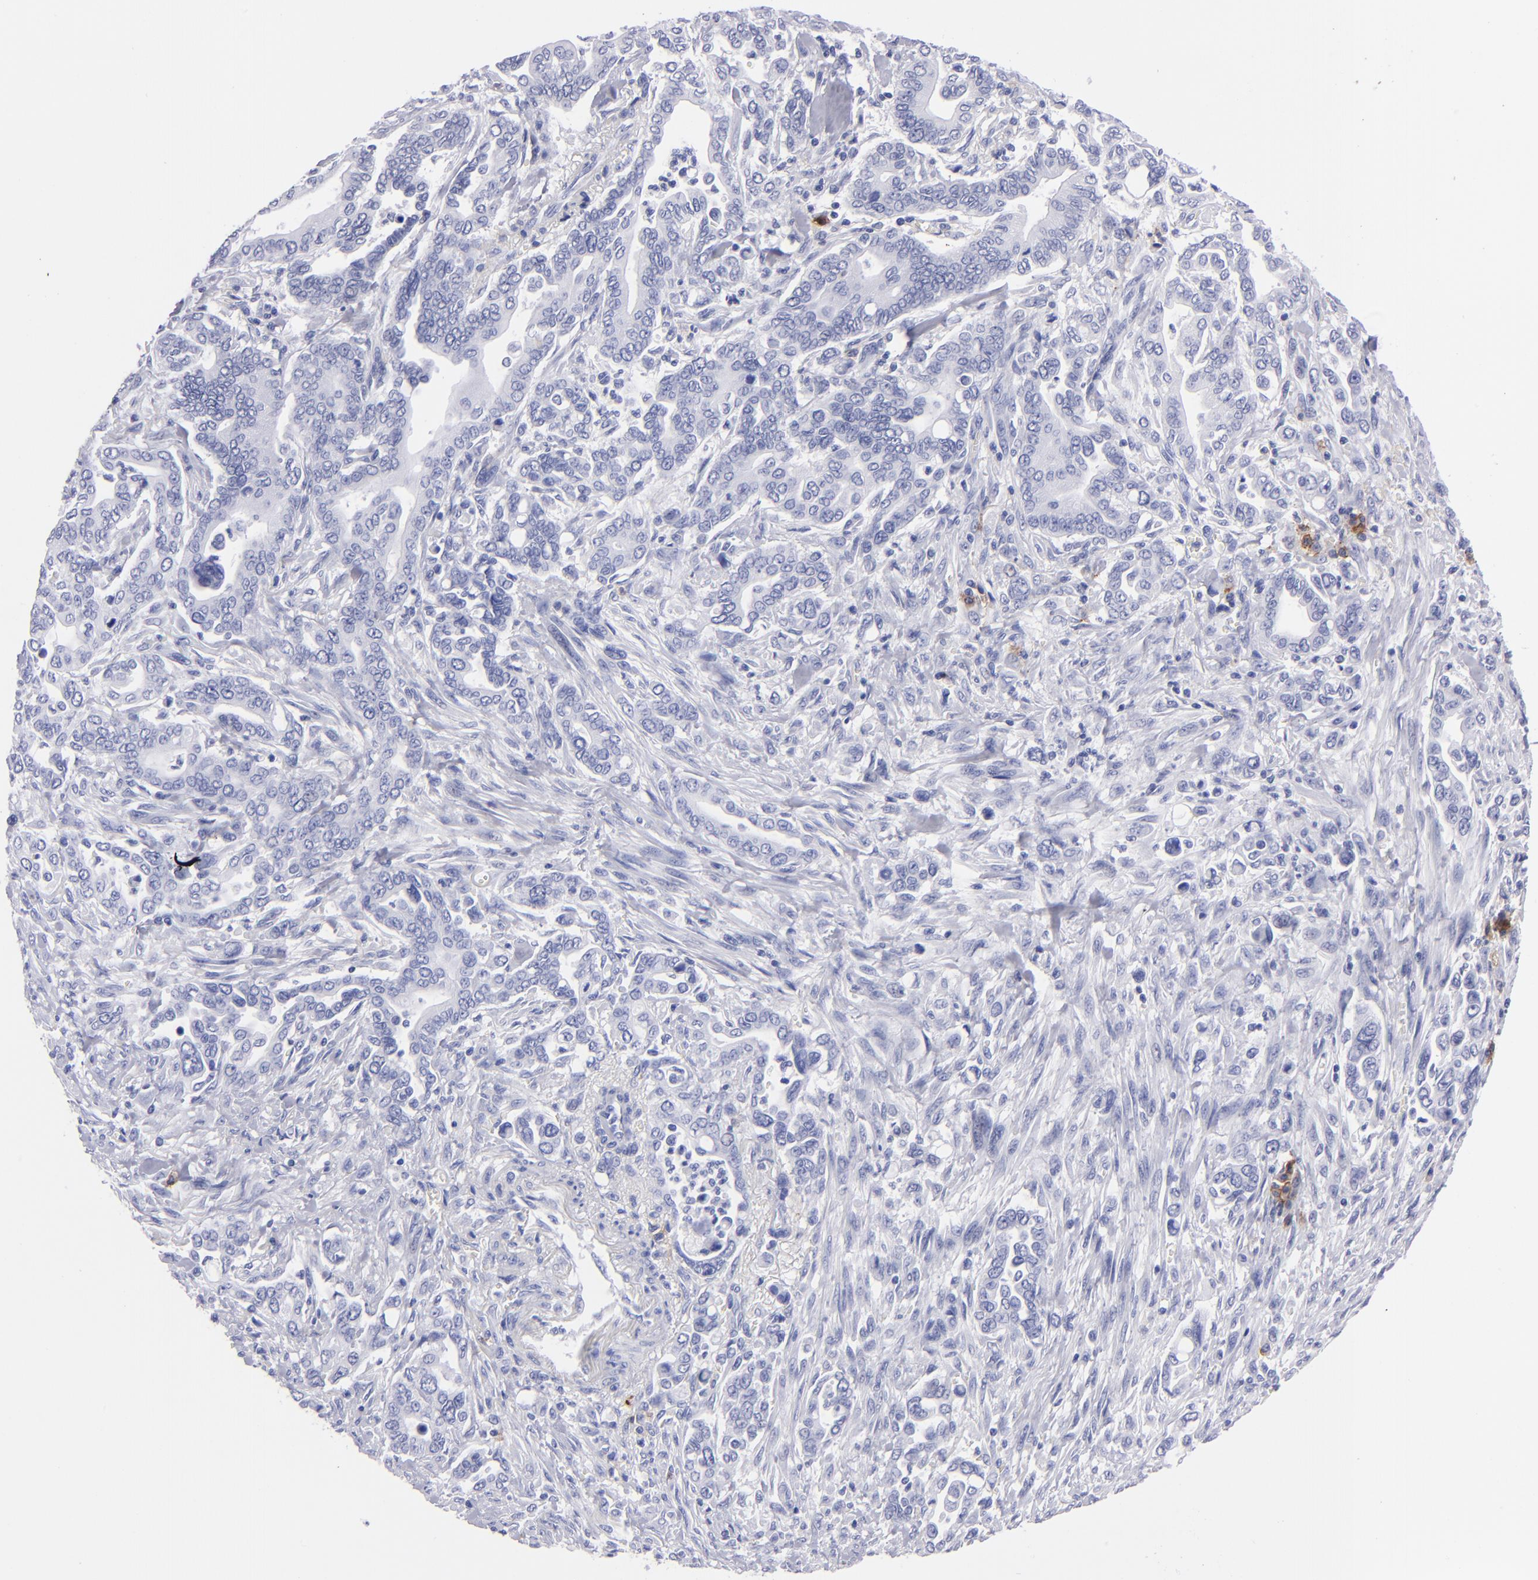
{"staining": {"intensity": "negative", "quantity": "none", "location": "none"}, "tissue": "pancreatic cancer", "cell_type": "Tumor cells", "image_type": "cancer", "snomed": [{"axis": "morphology", "description": "Adenocarcinoma, NOS"}, {"axis": "topography", "description": "Pancreas"}], "caption": "An image of pancreatic cancer (adenocarcinoma) stained for a protein demonstrates no brown staining in tumor cells.", "gene": "CD38", "patient": {"sex": "female", "age": 57}}